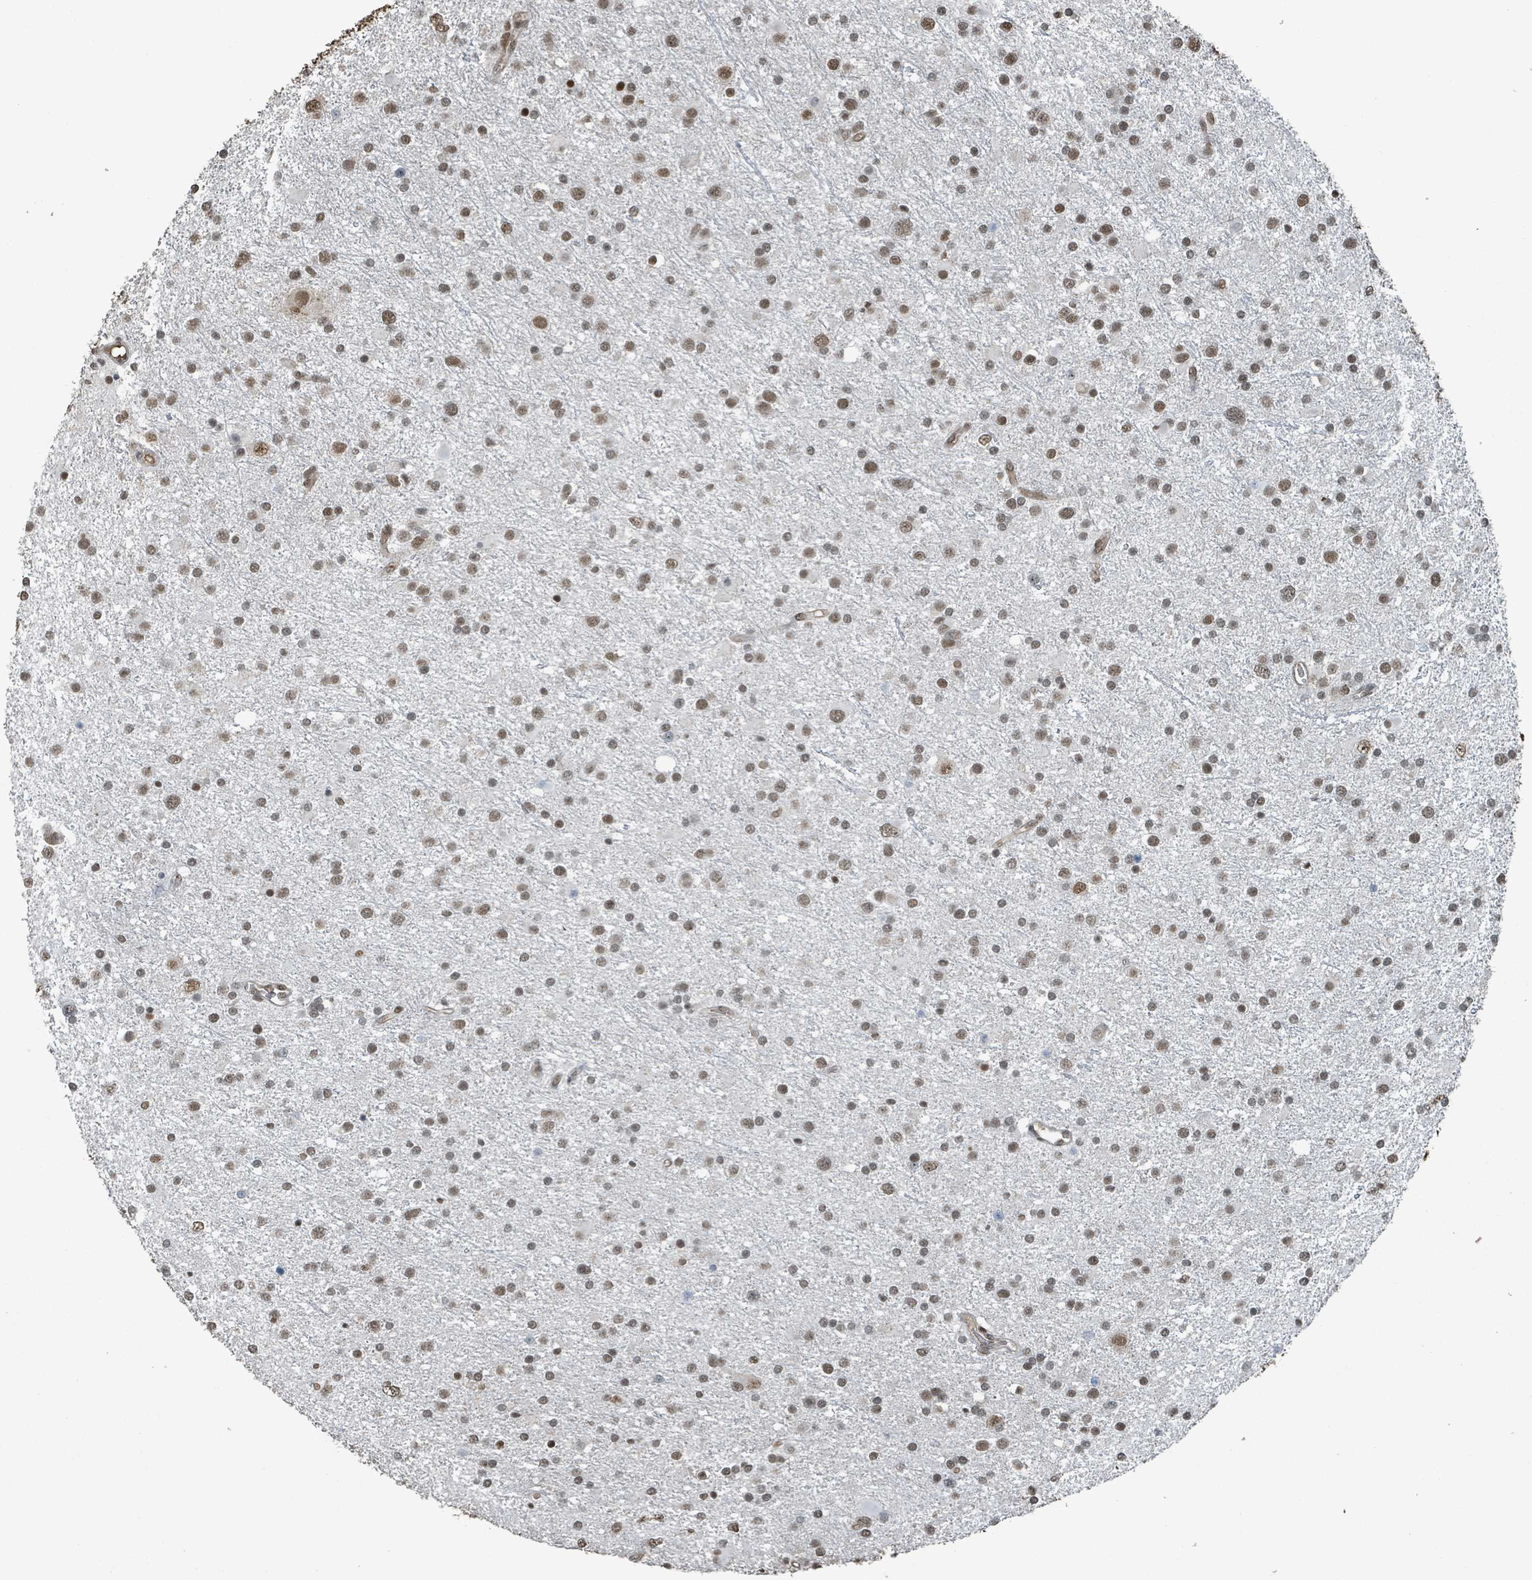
{"staining": {"intensity": "moderate", "quantity": ">75%", "location": "nuclear"}, "tissue": "glioma", "cell_type": "Tumor cells", "image_type": "cancer", "snomed": [{"axis": "morphology", "description": "Glioma, malignant, Low grade"}, {"axis": "topography", "description": "Brain"}], "caption": "Immunohistochemical staining of human malignant glioma (low-grade) demonstrates medium levels of moderate nuclear protein staining in approximately >75% of tumor cells.", "gene": "PHIP", "patient": {"sex": "female", "age": 32}}